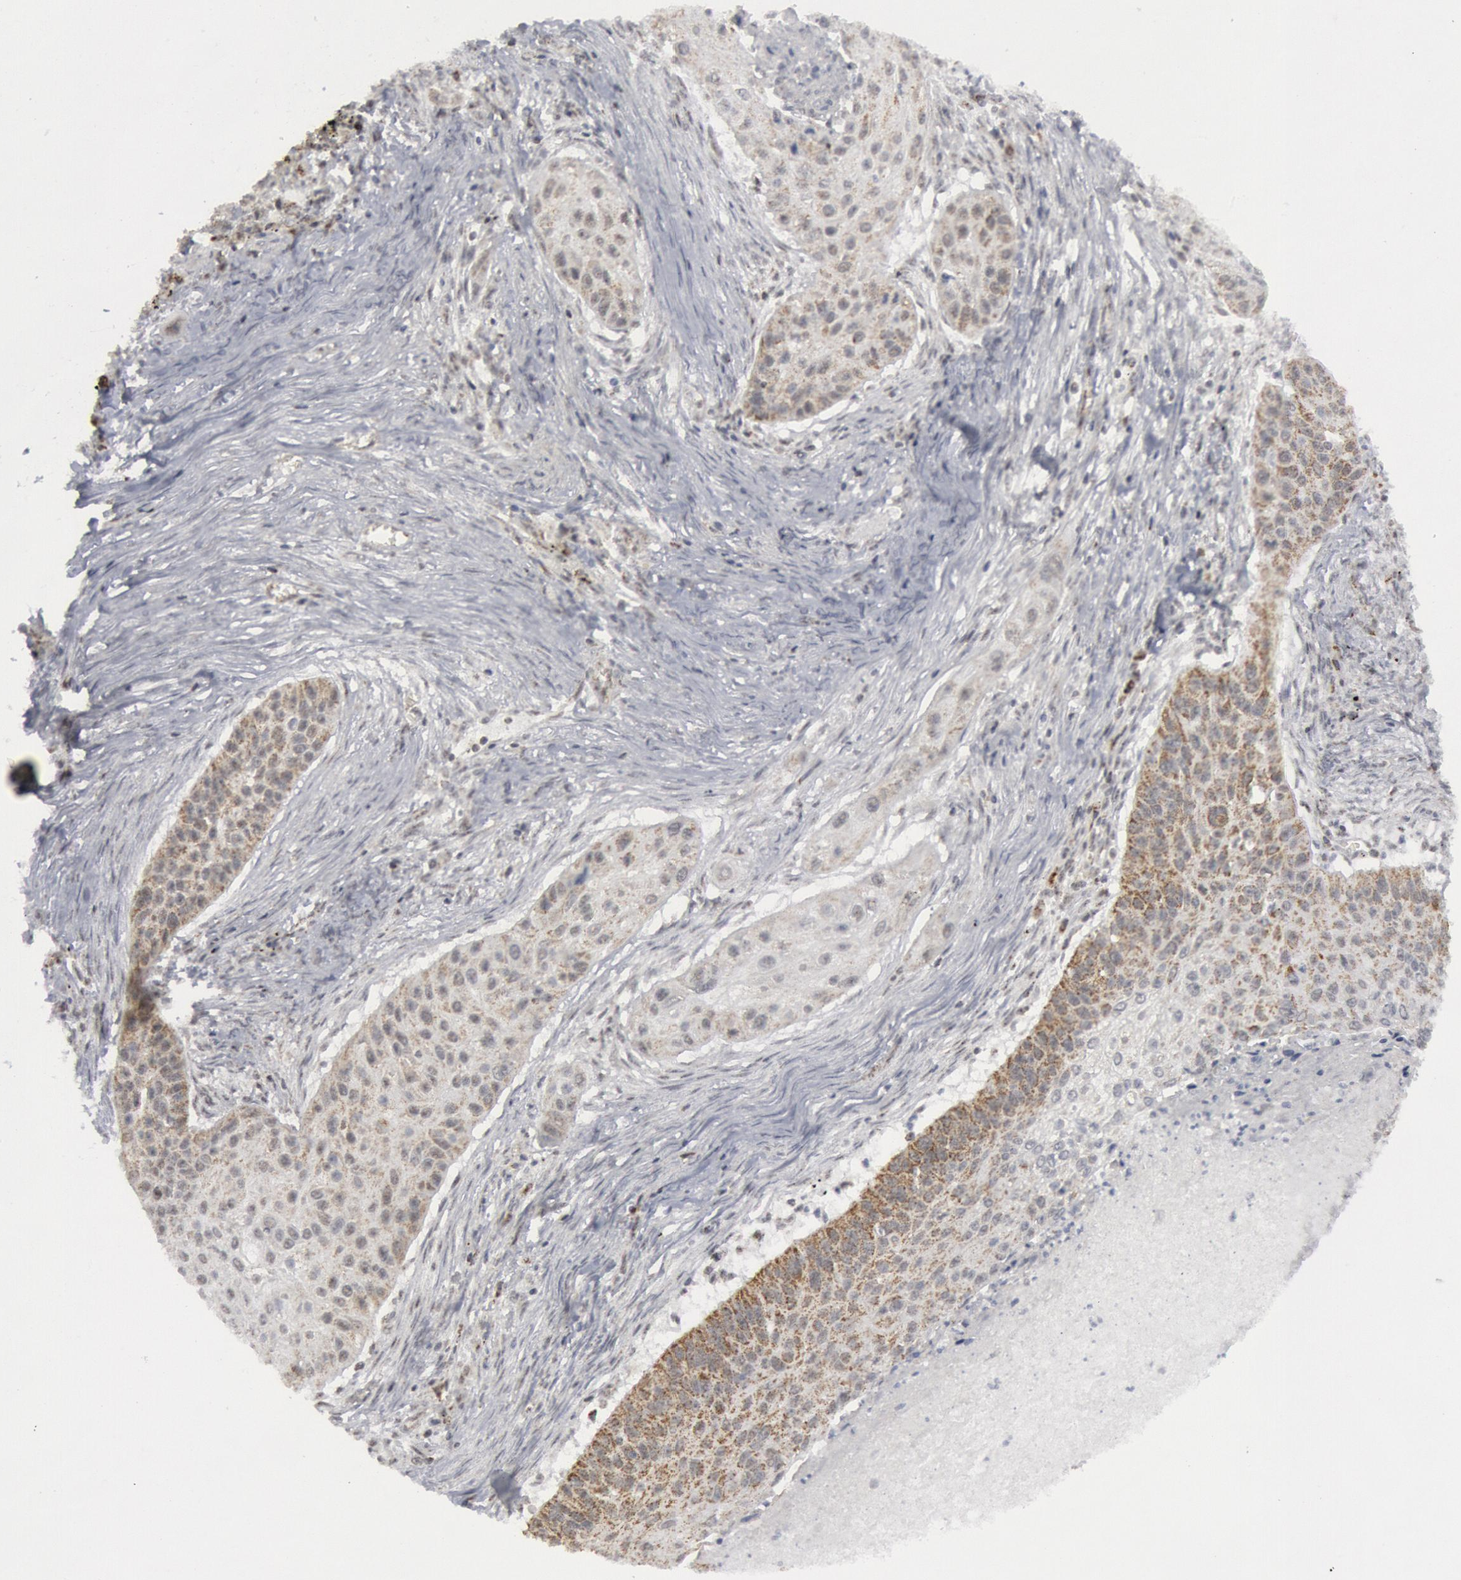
{"staining": {"intensity": "moderate", "quantity": "25%-75%", "location": "cytoplasmic/membranous"}, "tissue": "lung cancer", "cell_type": "Tumor cells", "image_type": "cancer", "snomed": [{"axis": "morphology", "description": "Squamous cell carcinoma, NOS"}, {"axis": "topography", "description": "Lung"}], "caption": "This is an image of IHC staining of lung squamous cell carcinoma, which shows moderate positivity in the cytoplasmic/membranous of tumor cells.", "gene": "CASP9", "patient": {"sex": "male", "age": 71}}